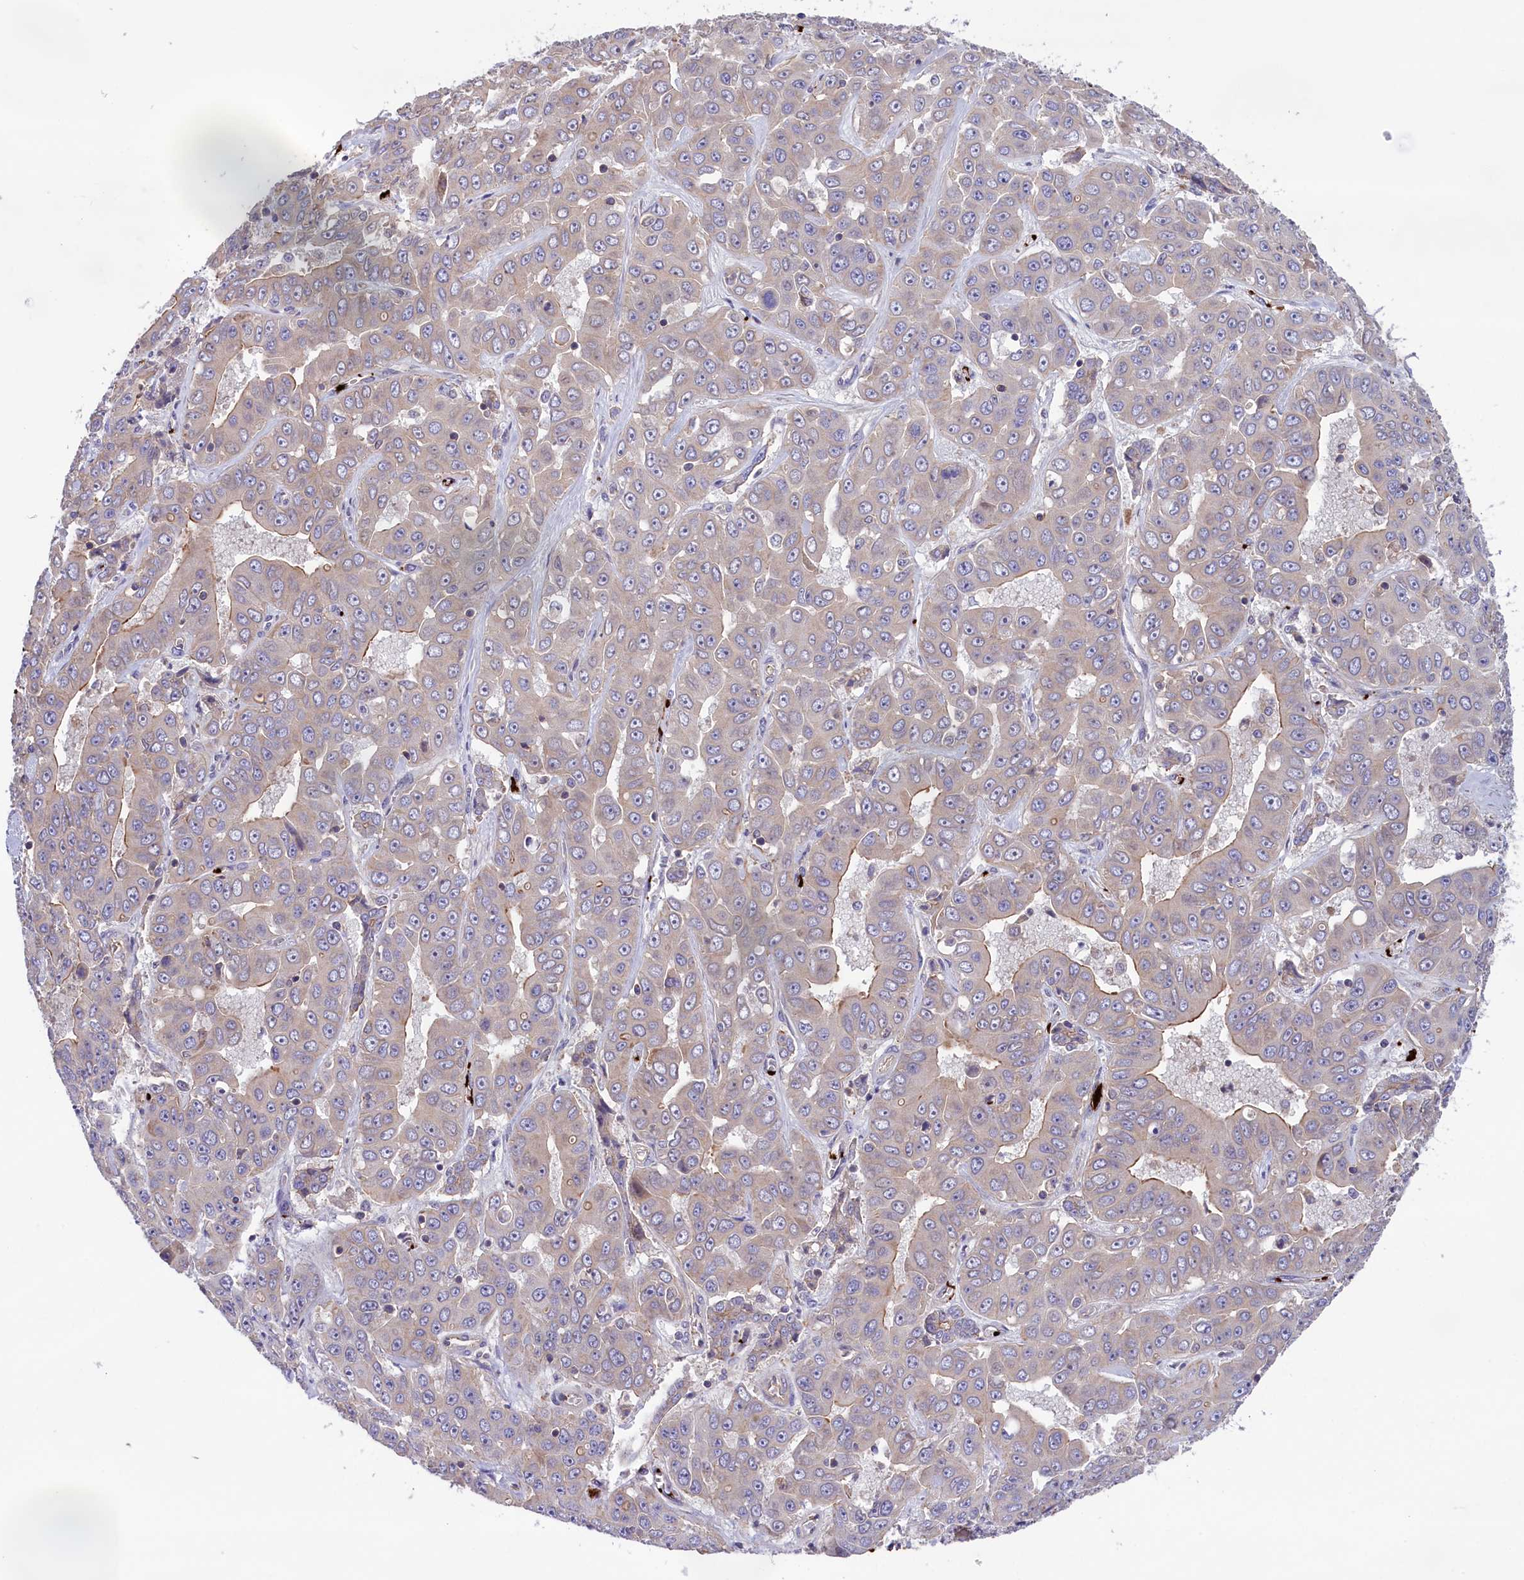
{"staining": {"intensity": "weak", "quantity": ">75%", "location": "cytoplasmic/membranous"}, "tissue": "liver cancer", "cell_type": "Tumor cells", "image_type": "cancer", "snomed": [{"axis": "morphology", "description": "Cholangiocarcinoma"}, {"axis": "topography", "description": "Liver"}], "caption": "A low amount of weak cytoplasmic/membranous staining is appreciated in about >75% of tumor cells in liver cancer (cholangiocarcinoma) tissue.", "gene": "HEATR3", "patient": {"sex": "female", "age": 52}}